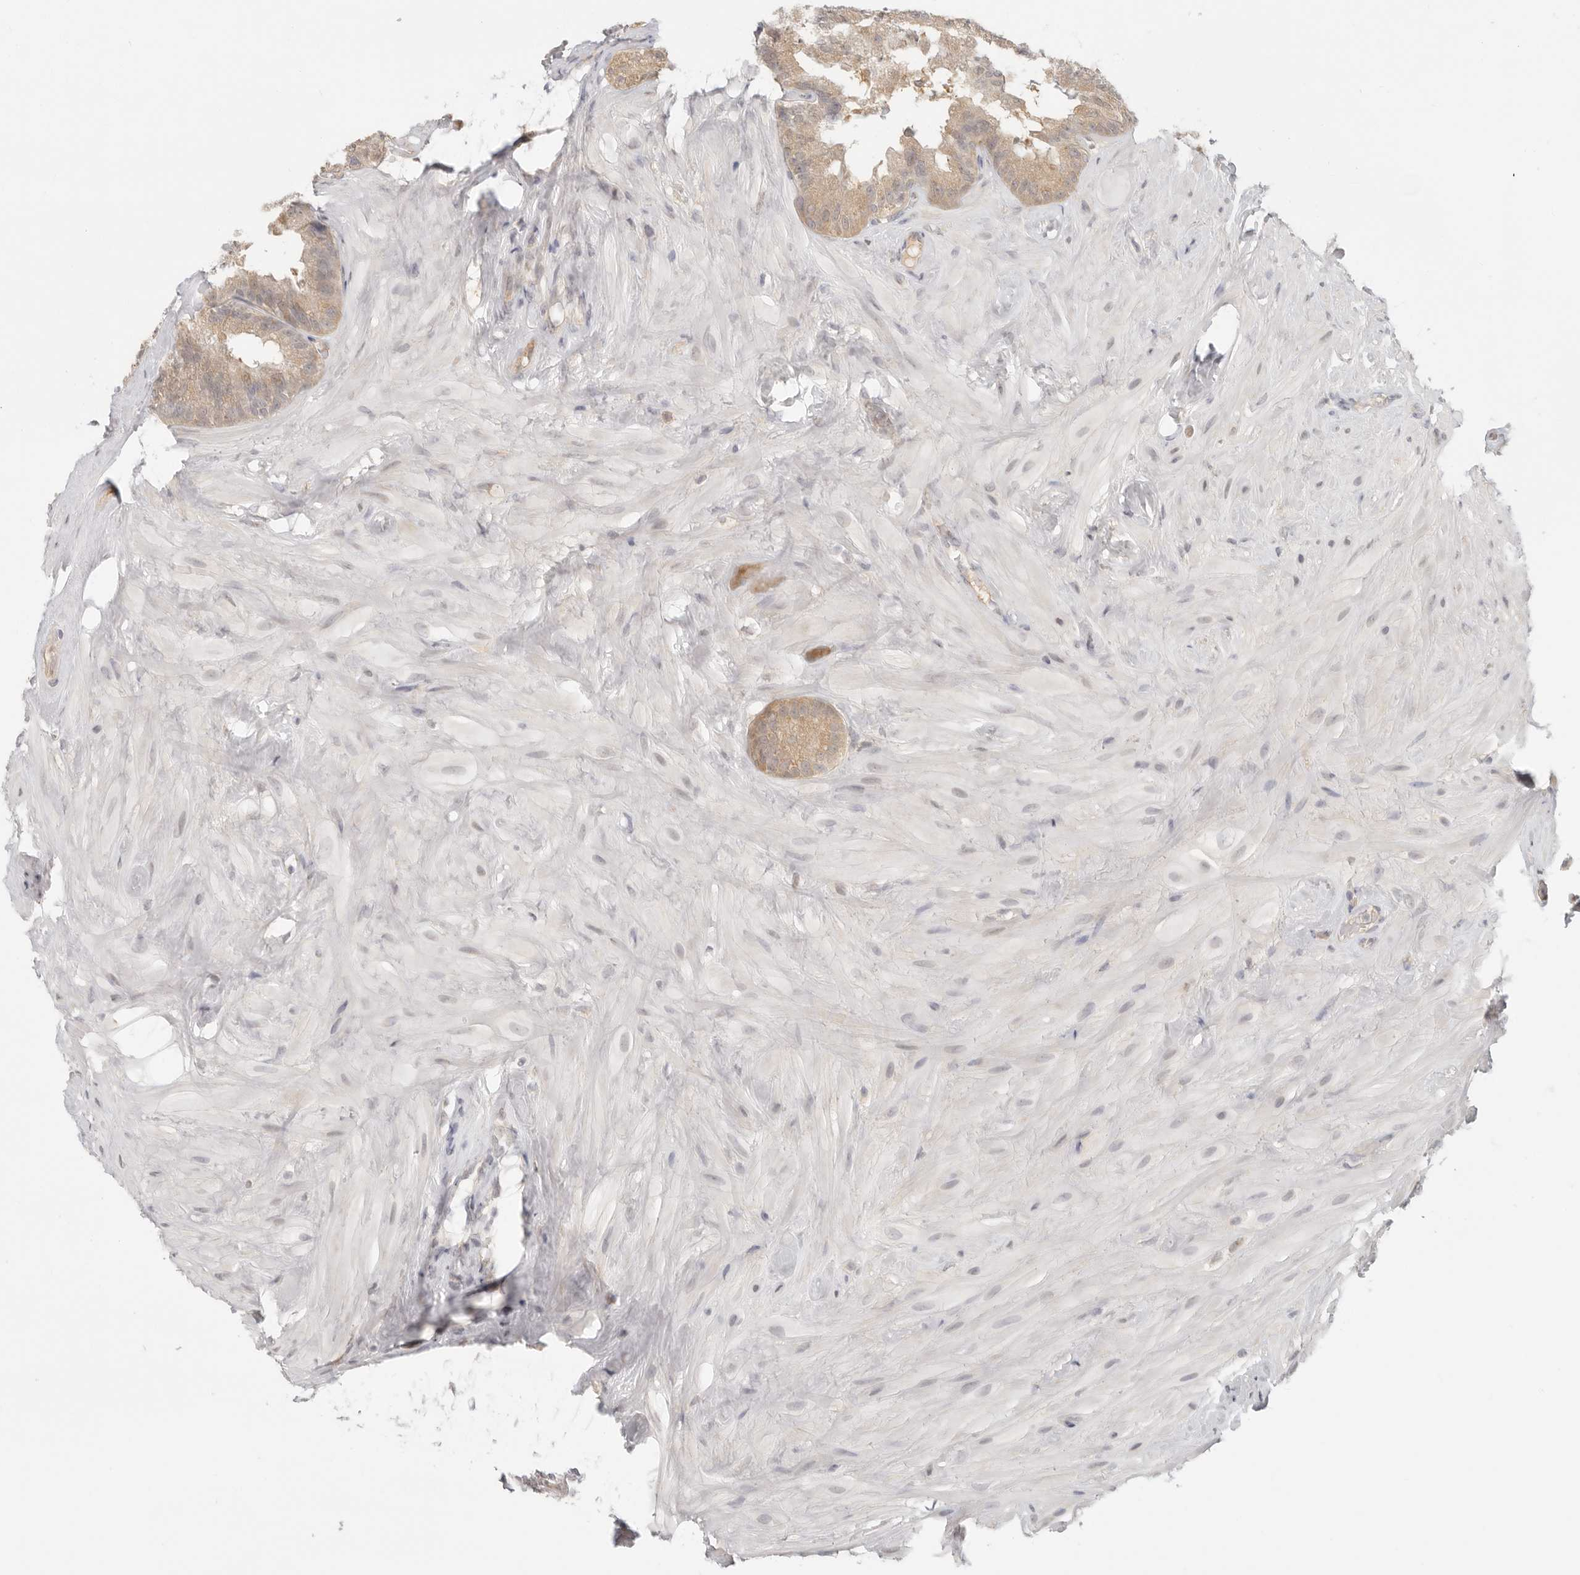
{"staining": {"intensity": "weak", "quantity": ">75%", "location": "cytoplasmic/membranous,nuclear"}, "tissue": "seminal vesicle", "cell_type": "Glandular cells", "image_type": "normal", "snomed": [{"axis": "morphology", "description": "Normal tissue, NOS"}, {"axis": "topography", "description": "Seminal veicle"}], "caption": "High-magnification brightfield microscopy of benign seminal vesicle stained with DAB (3,3'-diaminobenzidine) (brown) and counterstained with hematoxylin (blue). glandular cells exhibit weak cytoplasmic/membranous,nuclear staining is identified in approximately>75% of cells.", "gene": "PSMA5", "patient": {"sex": "male", "age": 80}}